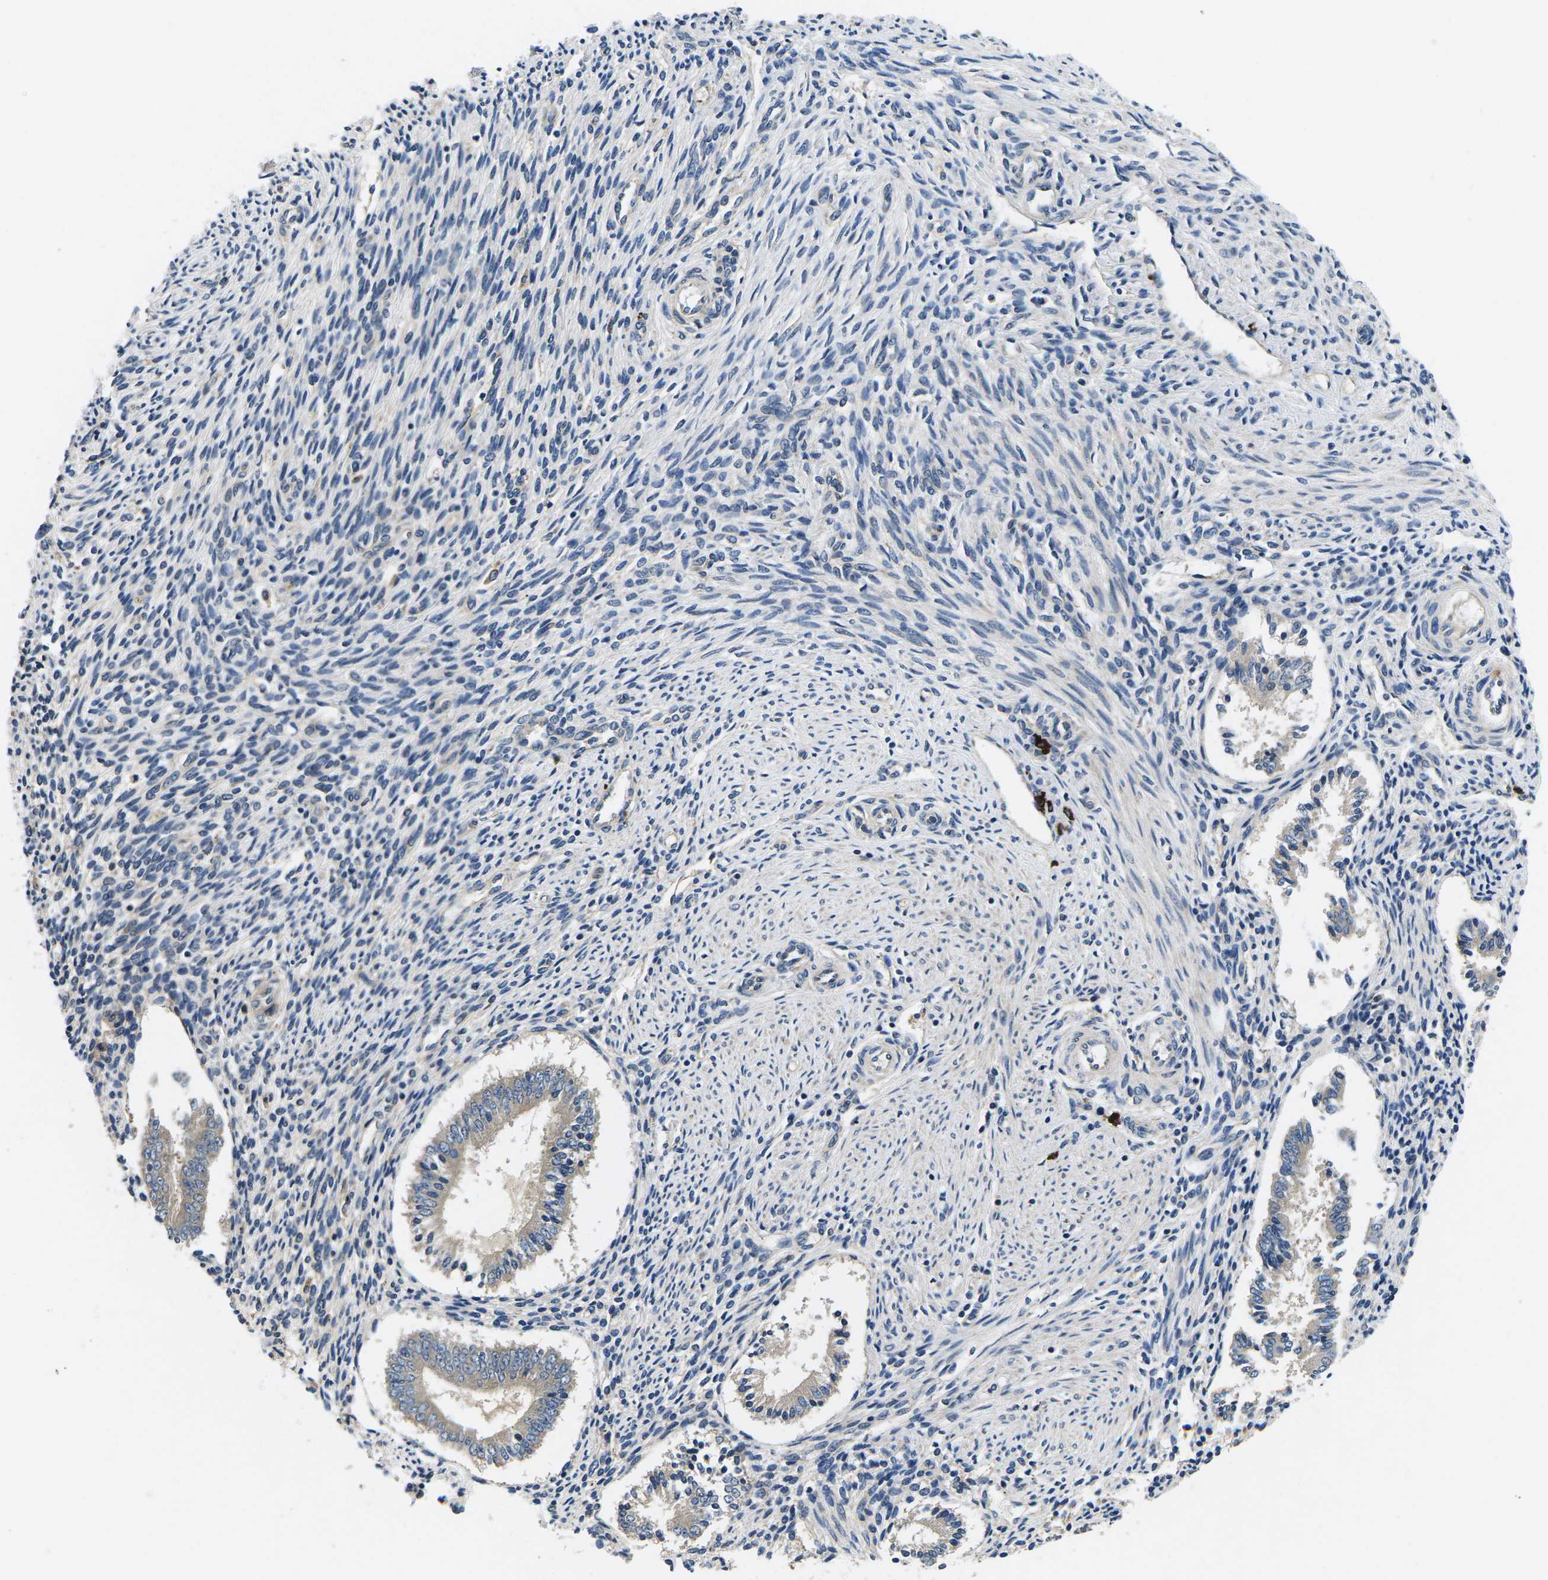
{"staining": {"intensity": "negative", "quantity": "none", "location": "none"}, "tissue": "endometrium", "cell_type": "Cells in endometrial stroma", "image_type": "normal", "snomed": [{"axis": "morphology", "description": "Normal tissue, NOS"}, {"axis": "topography", "description": "Endometrium"}], "caption": "High power microscopy photomicrograph of an immunohistochemistry (IHC) histopathology image of benign endometrium, revealing no significant staining in cells in endometrial stroma.", "gene": "PLCE1", "patient": {"sex": "female", "age": 42}}